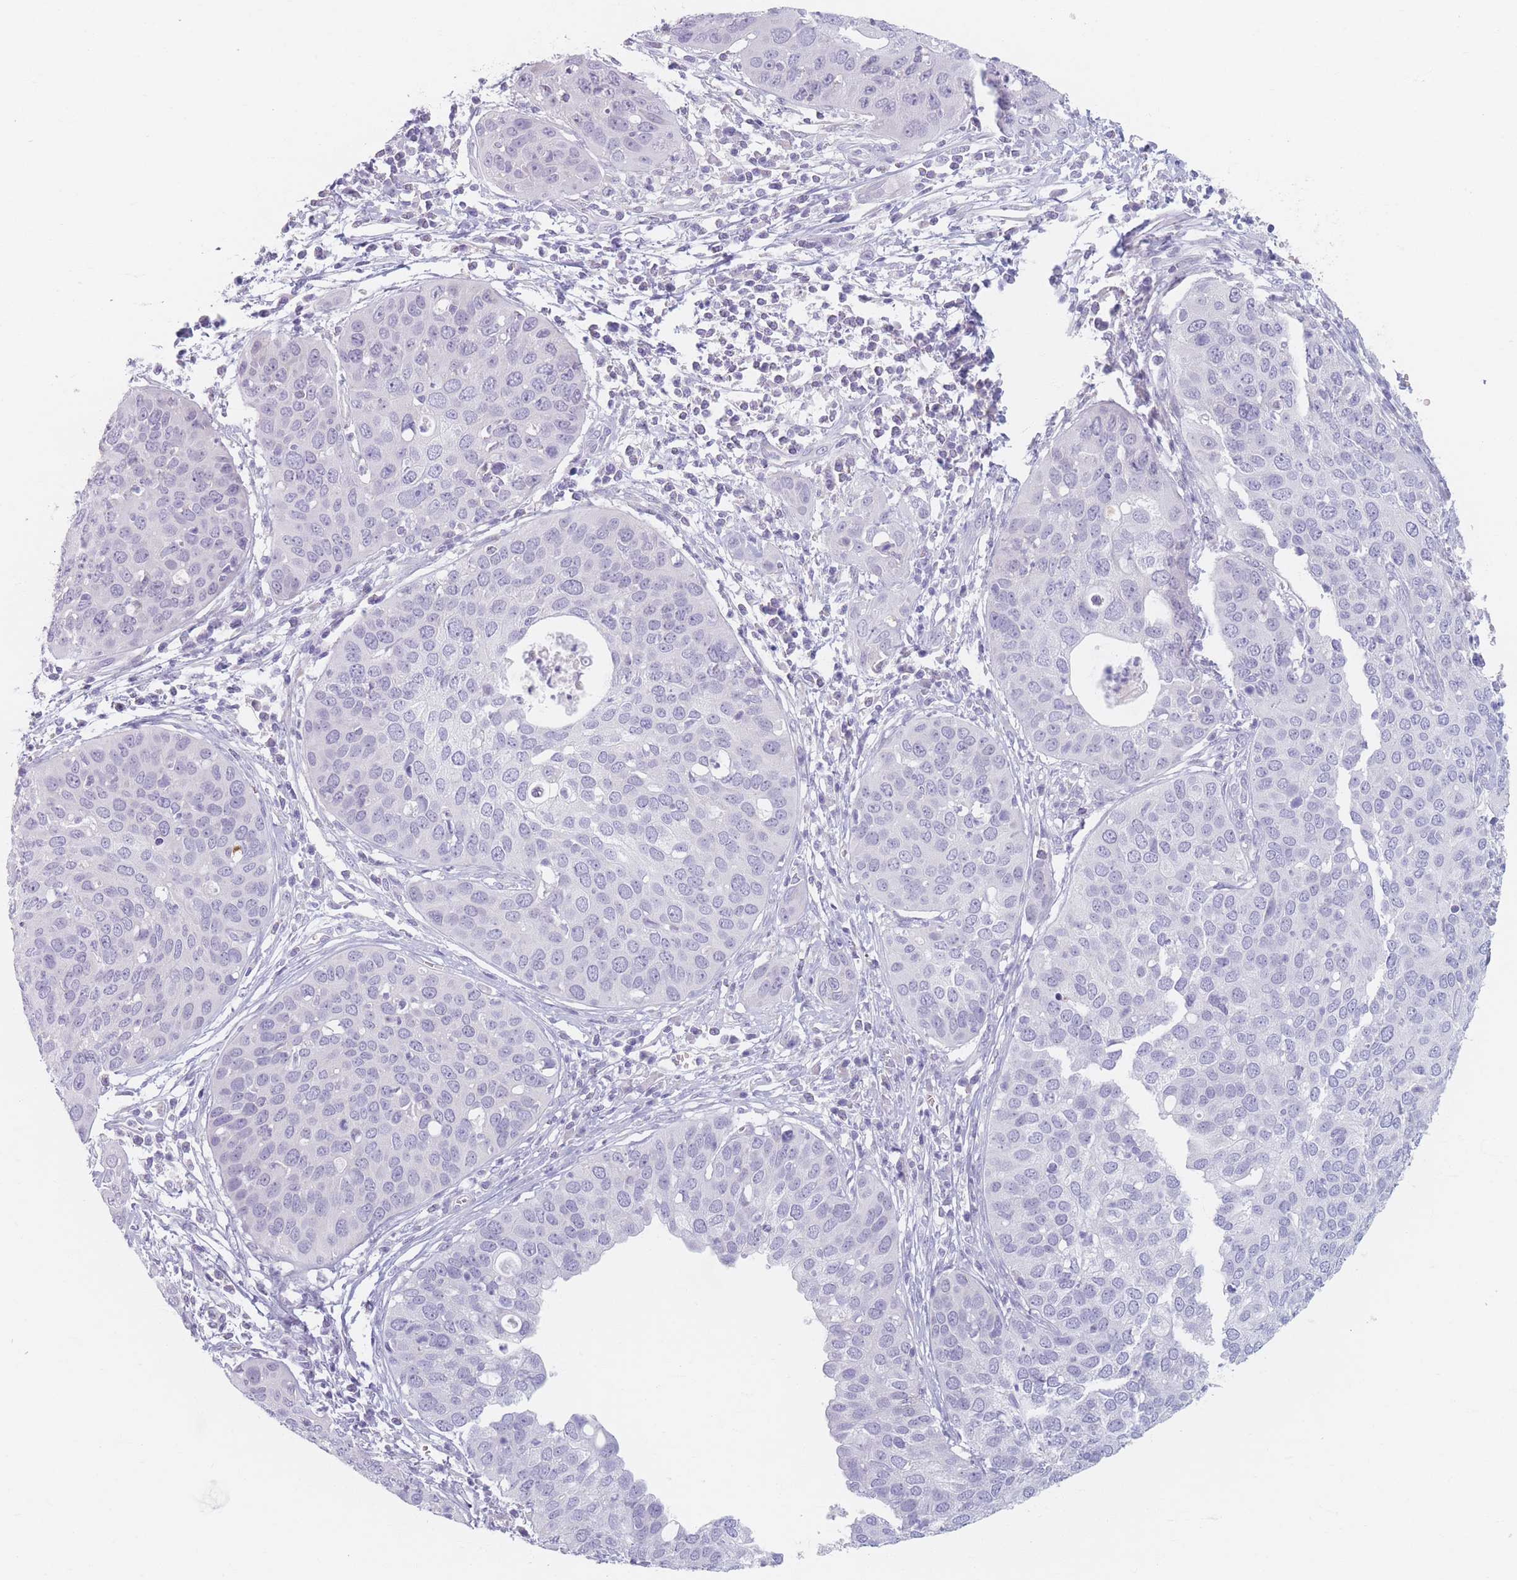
{"staining": {"intensity": "negative", "quantity": "none", "location": "none"}, "tissue": "cervical cancer", "cell_type": "Tumor cells", "image_type": "cancer", "snomed": [{"axis": "morphology", "description": "Squamous cell carcinoma, NOS"}, {"axis": "topography", "description": "Cervix"}], "caption": "Squamous cell carcinoma (cervical) stained for a protein using immunohistochemistry exhibits no expression tumor cells.", "gene": "PIGM", "patient": {"sex": "female", "age": 36}}